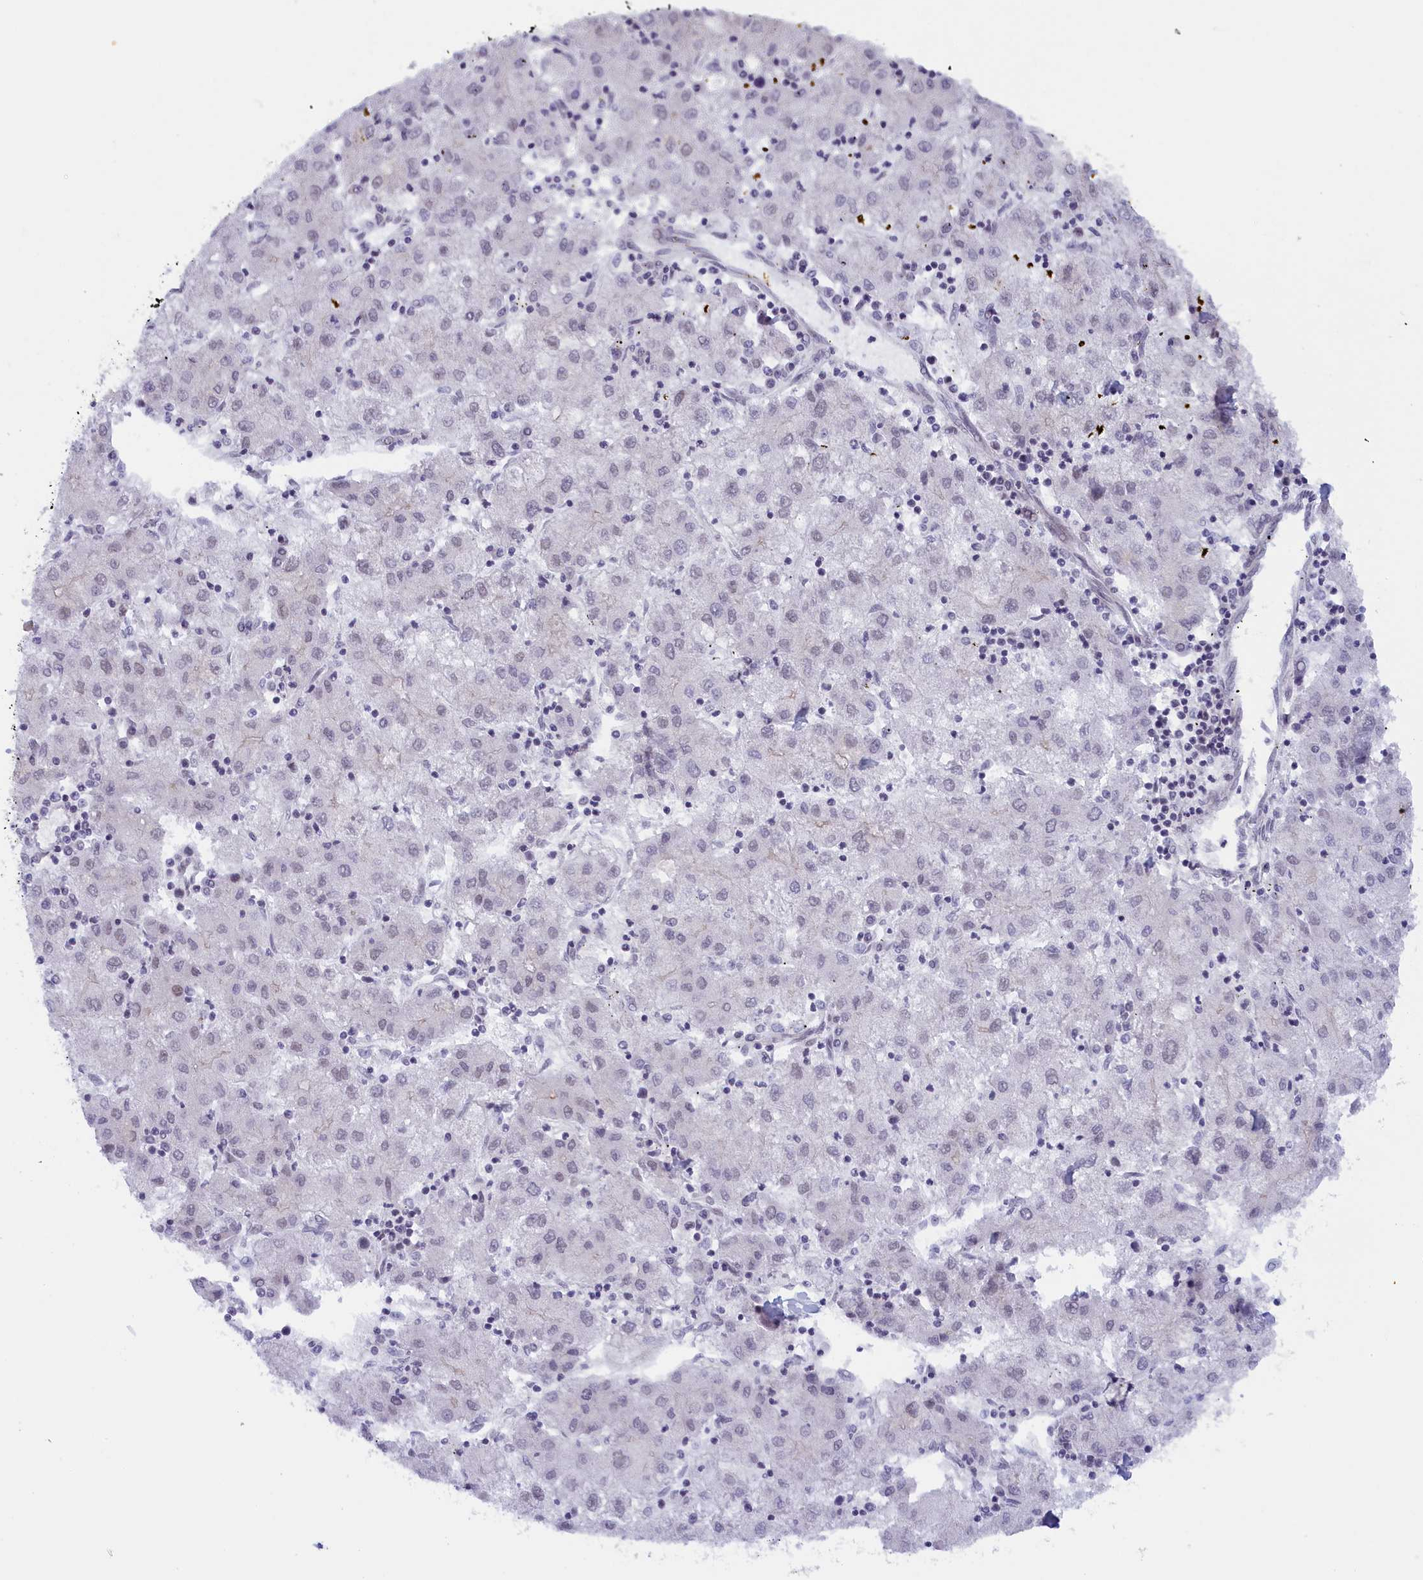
{"staining": {"intensity": "negative", "quantity": "none", "location": "none"}, "tissue": "liver cancer", "cell_type": "Tumor cells", "image_type": "cancer", "snomed": [{"axis": "morphology", "description": "Carcinoma, Hepatocellular, NOS"}, {"axis": "topography", "description": "Liver"}], "caption": "IHC of human liver cancer demonstrates no staining in tumor cells.", "gene": "SEC31B", "patient": {"sex": "male", "age": 72}}